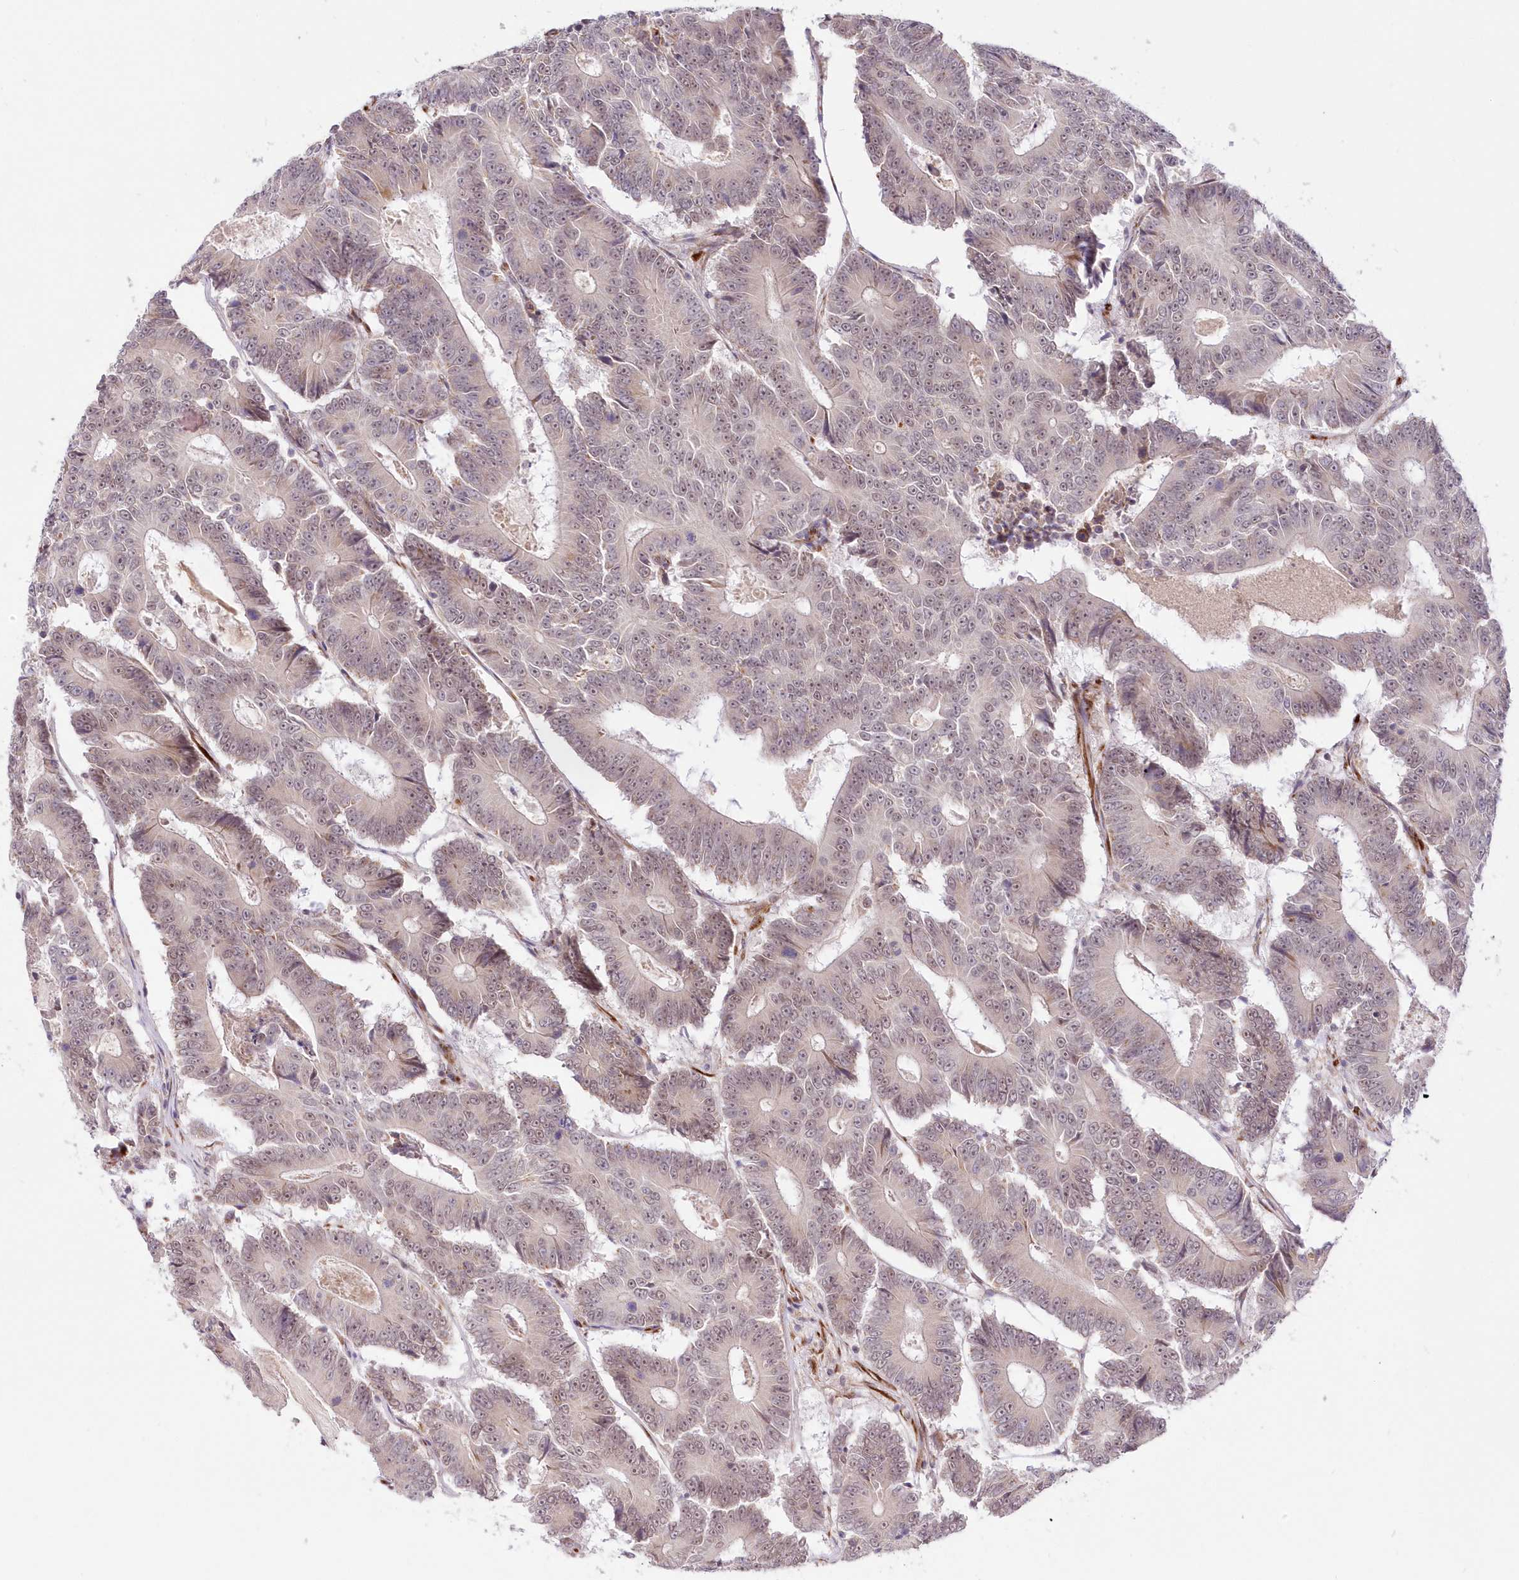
{"staining": {"intensity": "weak", "quantity": "<25%", "location": "nuclear"}, "tissue": "colorectal cancer", "cell_type": "Tumor cells", "image_type": "cancer", "snomed": [{"axis": "morphology", "description": "Adenocarcinoma, NOS"}, {"axis": "topography", "description": "Colon"}], "caption": "A micrograph of colorectal adenocarcinoma stained for a protein demonstrates no brown staining in tumor cells.", "gene": "LDB1", "patient": {"sex": "male", "age": 83}}